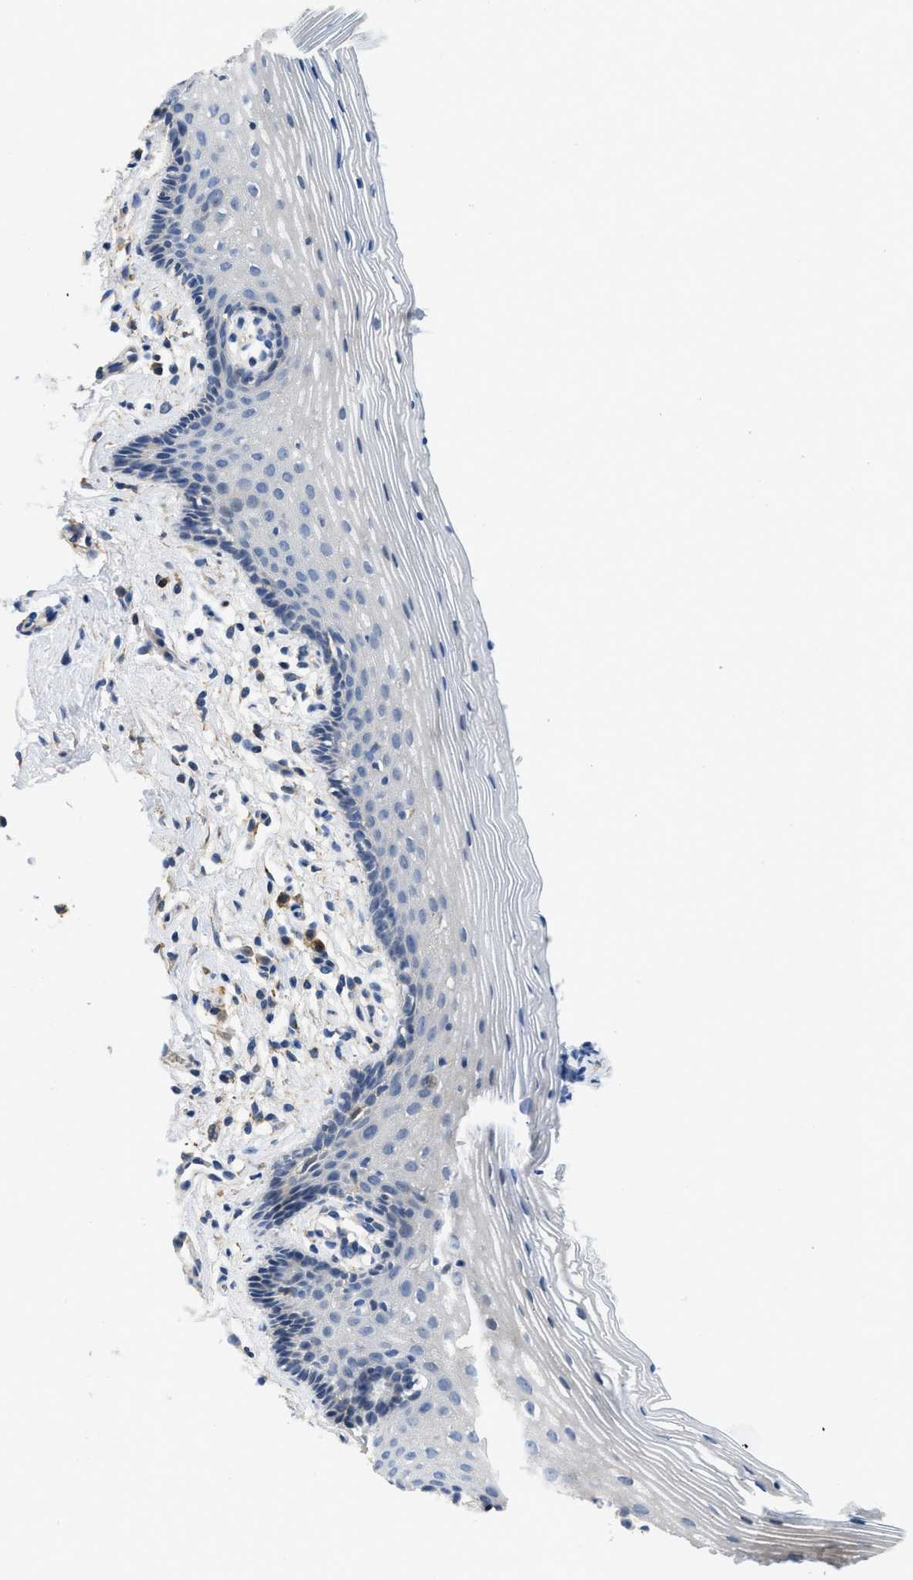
{"staining": {"intensity": "negative", "quantity": "none", "location": "none"}, "tissue": "vagina", "cell_type": "Squamous epithelial cells", "image_type": "normal", "snomed": [{"axis": "morphology", "description": "Normal tissue, NOS"}, {"axis": "topography", "description": "Vagina"}], "caption": "An immunohistochemistry image of normal vagina is shown. There is no staining in squamous epithelial cells of vagina. Nuclei are stained in blue.", "gene": "C1S", "patient": {"sex": "female", "age": 32}}